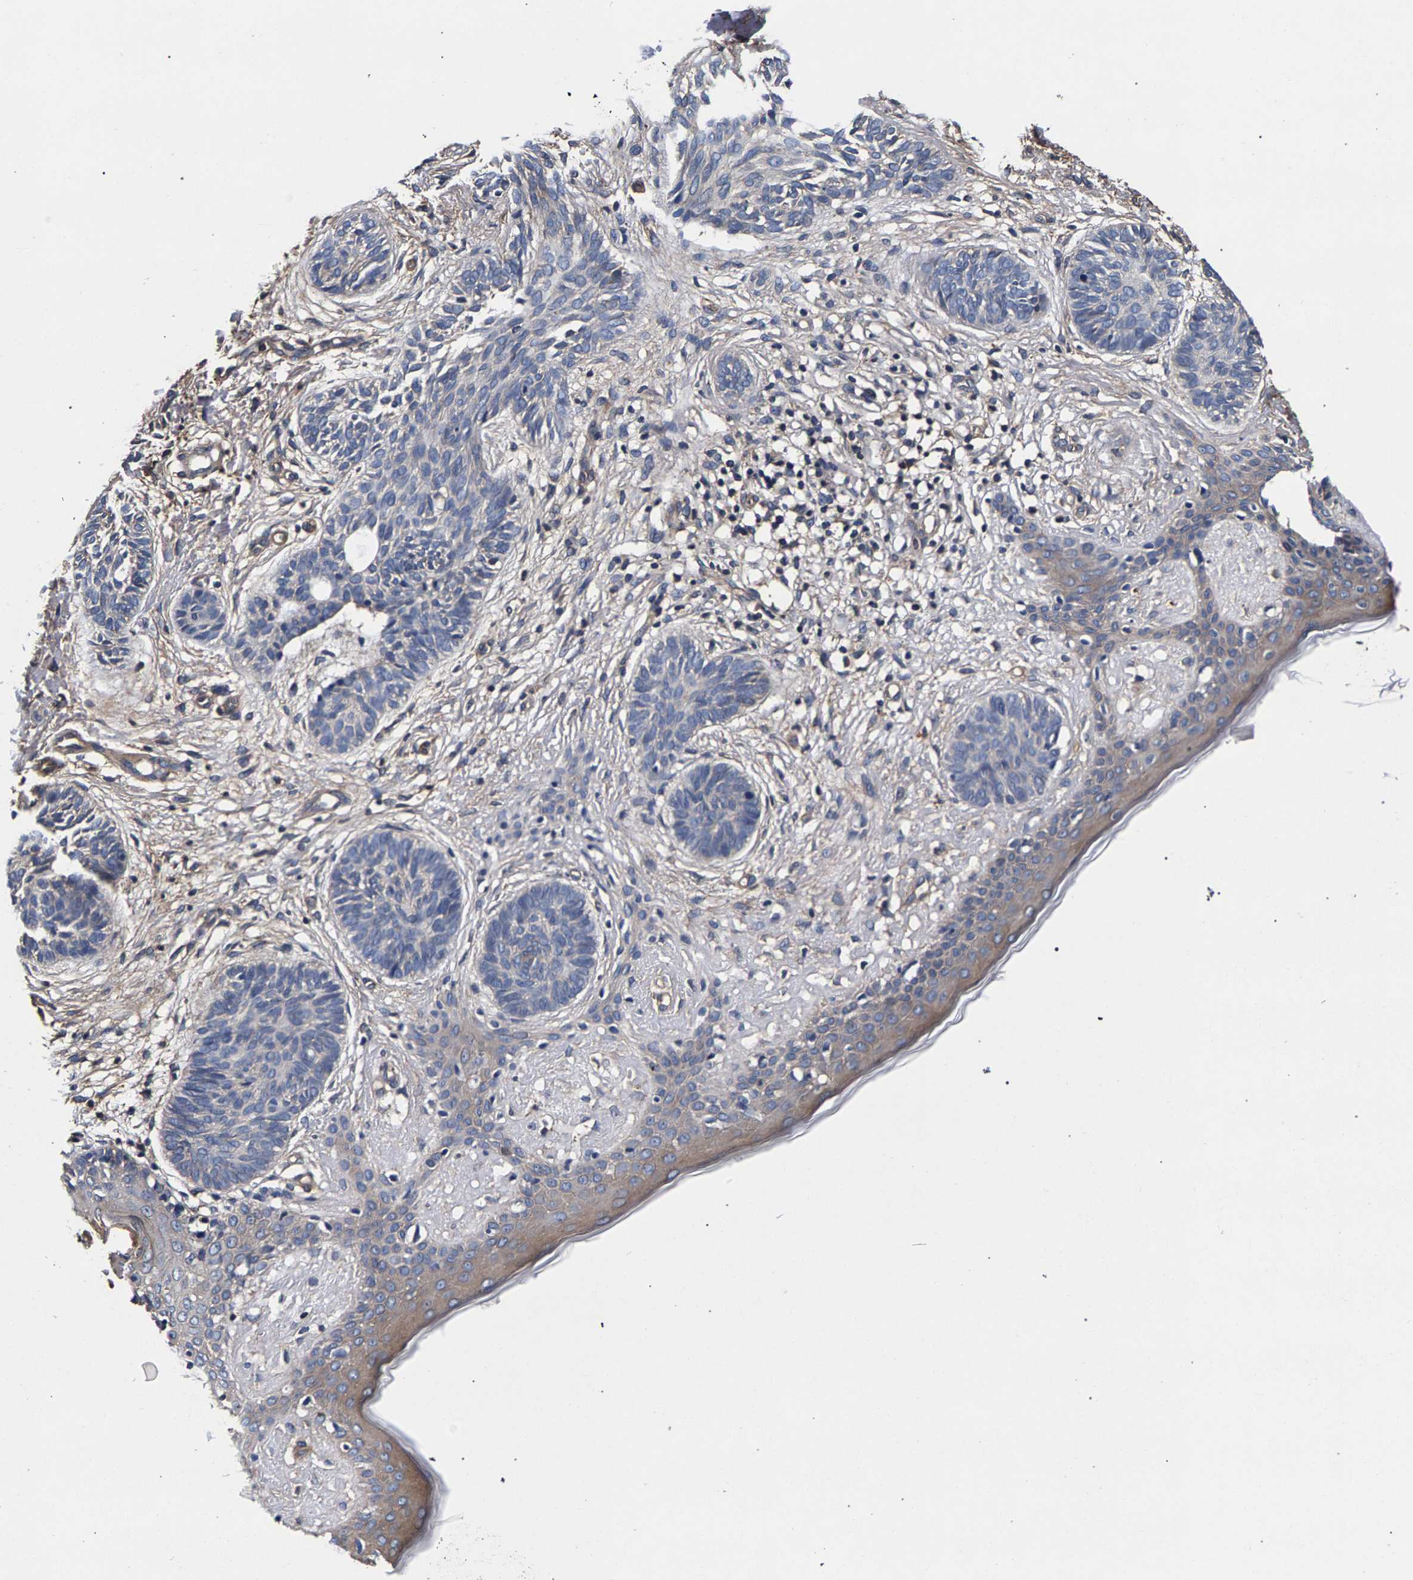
{"staining": {"intensity": "weak", "quantity": "<25%", "location": "cytoplasmic/membranous"}, "tissue": "skin cancer", "cell_type": "Tumor cells", "image_type": "cancer", "snomed": [{"axis": "morphology", "description": "Normal tissue, NOS"}, {"axis": "morphology", "description": "Basal cell carcinoma"}, {"axis": "topography", "description": "Skin"}], "caption": "DAB immunohistochemical staining of human basal cell carcinoma (skin) demonstrates no significant positivity in tumor cells. Brightfield microscopy of immunohistochemistry stained with DAB (3,3'-diaminobenzidine) (brown) and hematoxylin (blue), captured at high magnification.", "gene": "MARCHF7", "patient": {"sex": "male", "age": 63}}